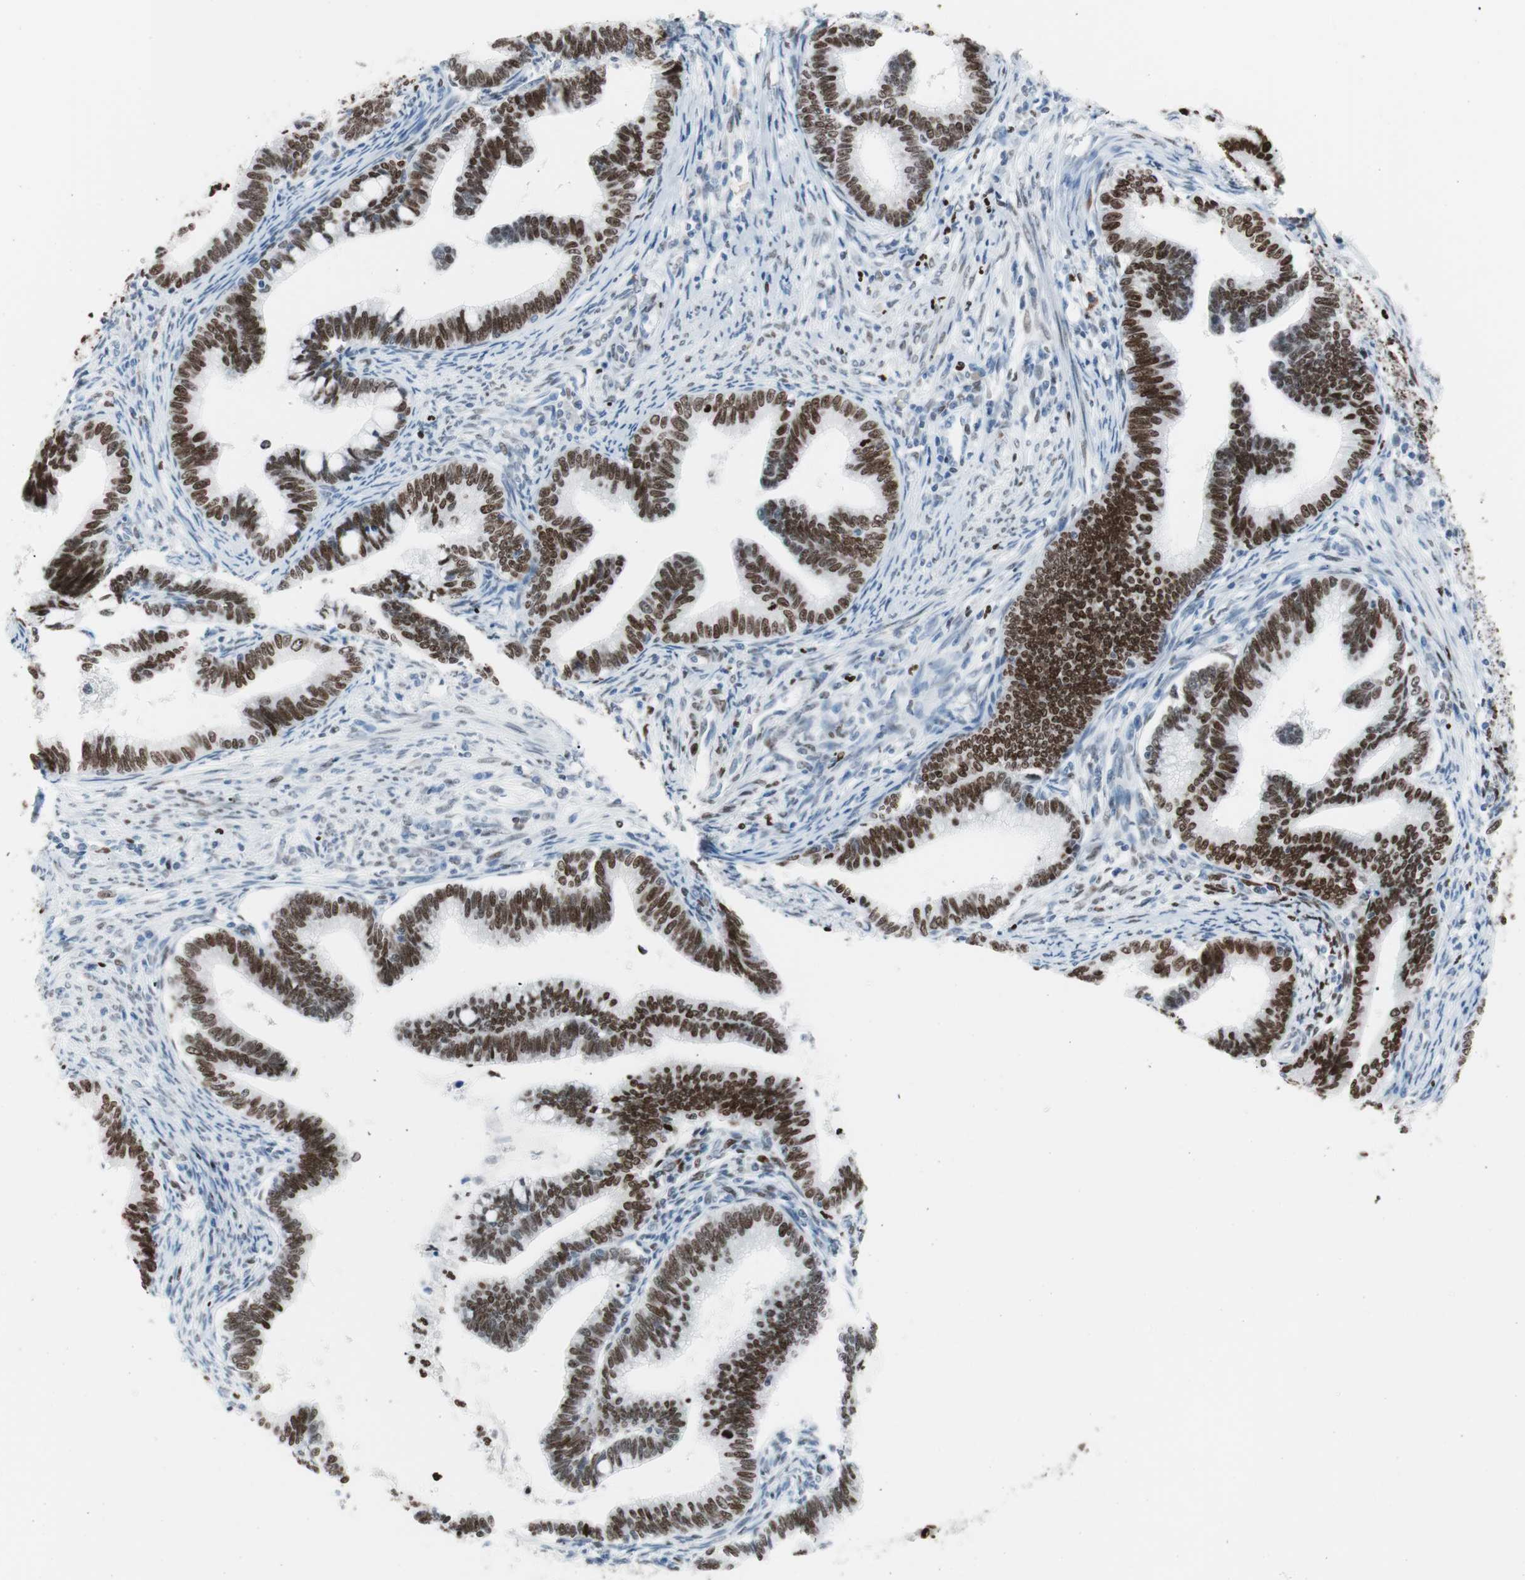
{"staining": {"intensity": "strong", "quantity": ">75%", "location": "nuclear"}, "tissue": "cervical cancer", "cell_type": "Tumor cells", "image_type": "cancer", "snomed": [{"axis": "morphology", "description": "Adenocarcinoma, NOS"}, {"axis": "topography", "description": "Cervix"}], "caption": "The micrograph displays immunohistochemical staining of adenocarcinoma (cervical). There is strong nuclear expression is seen in approximately >75% of tumor cells.", "gene": "CEBPB", "patient": {"sex": "female", "age": 36}}